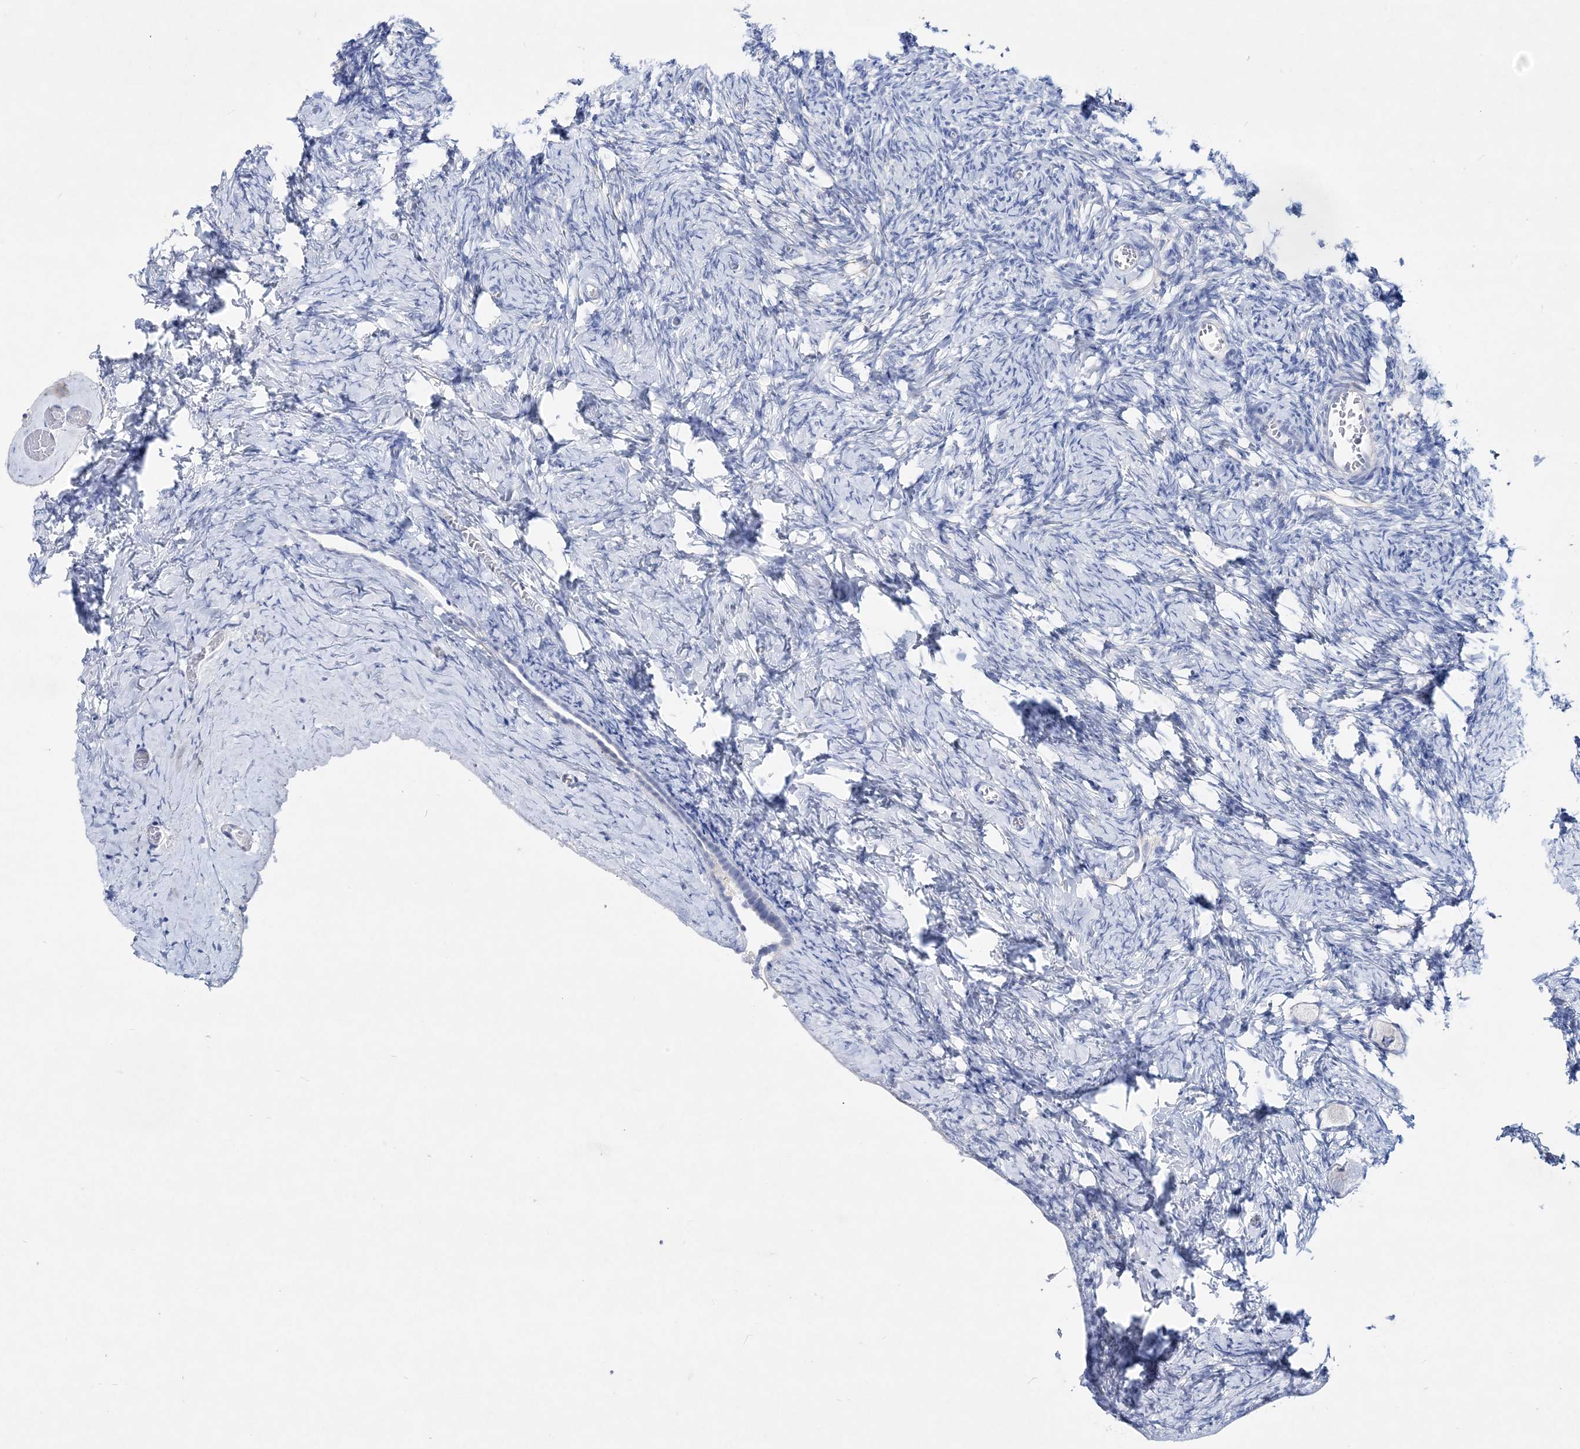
{"staining": {"intensity": "negative", "quantity": "none", "location": "none"}, "tissue": "ovary", "cell_type": "Follicle cells", "image_type": "normal", "snomed": [{"axis": "morphology", "description": "Normal tissue, NOS"}, {"axis": "topography", "description": "Ovary"}], "caption": "Protein analysis of benign ovary exhibits no significant expression in follicle cells. Brightfield microscopy of immunohistochemistry (IHC) stained with DAB (3,3'-diaminobenzidine) (brown) and hematoxylin (blue), captured at high magnification.", "gene": "SPINK7", "patient": {"sex": "female", "age": 27}}